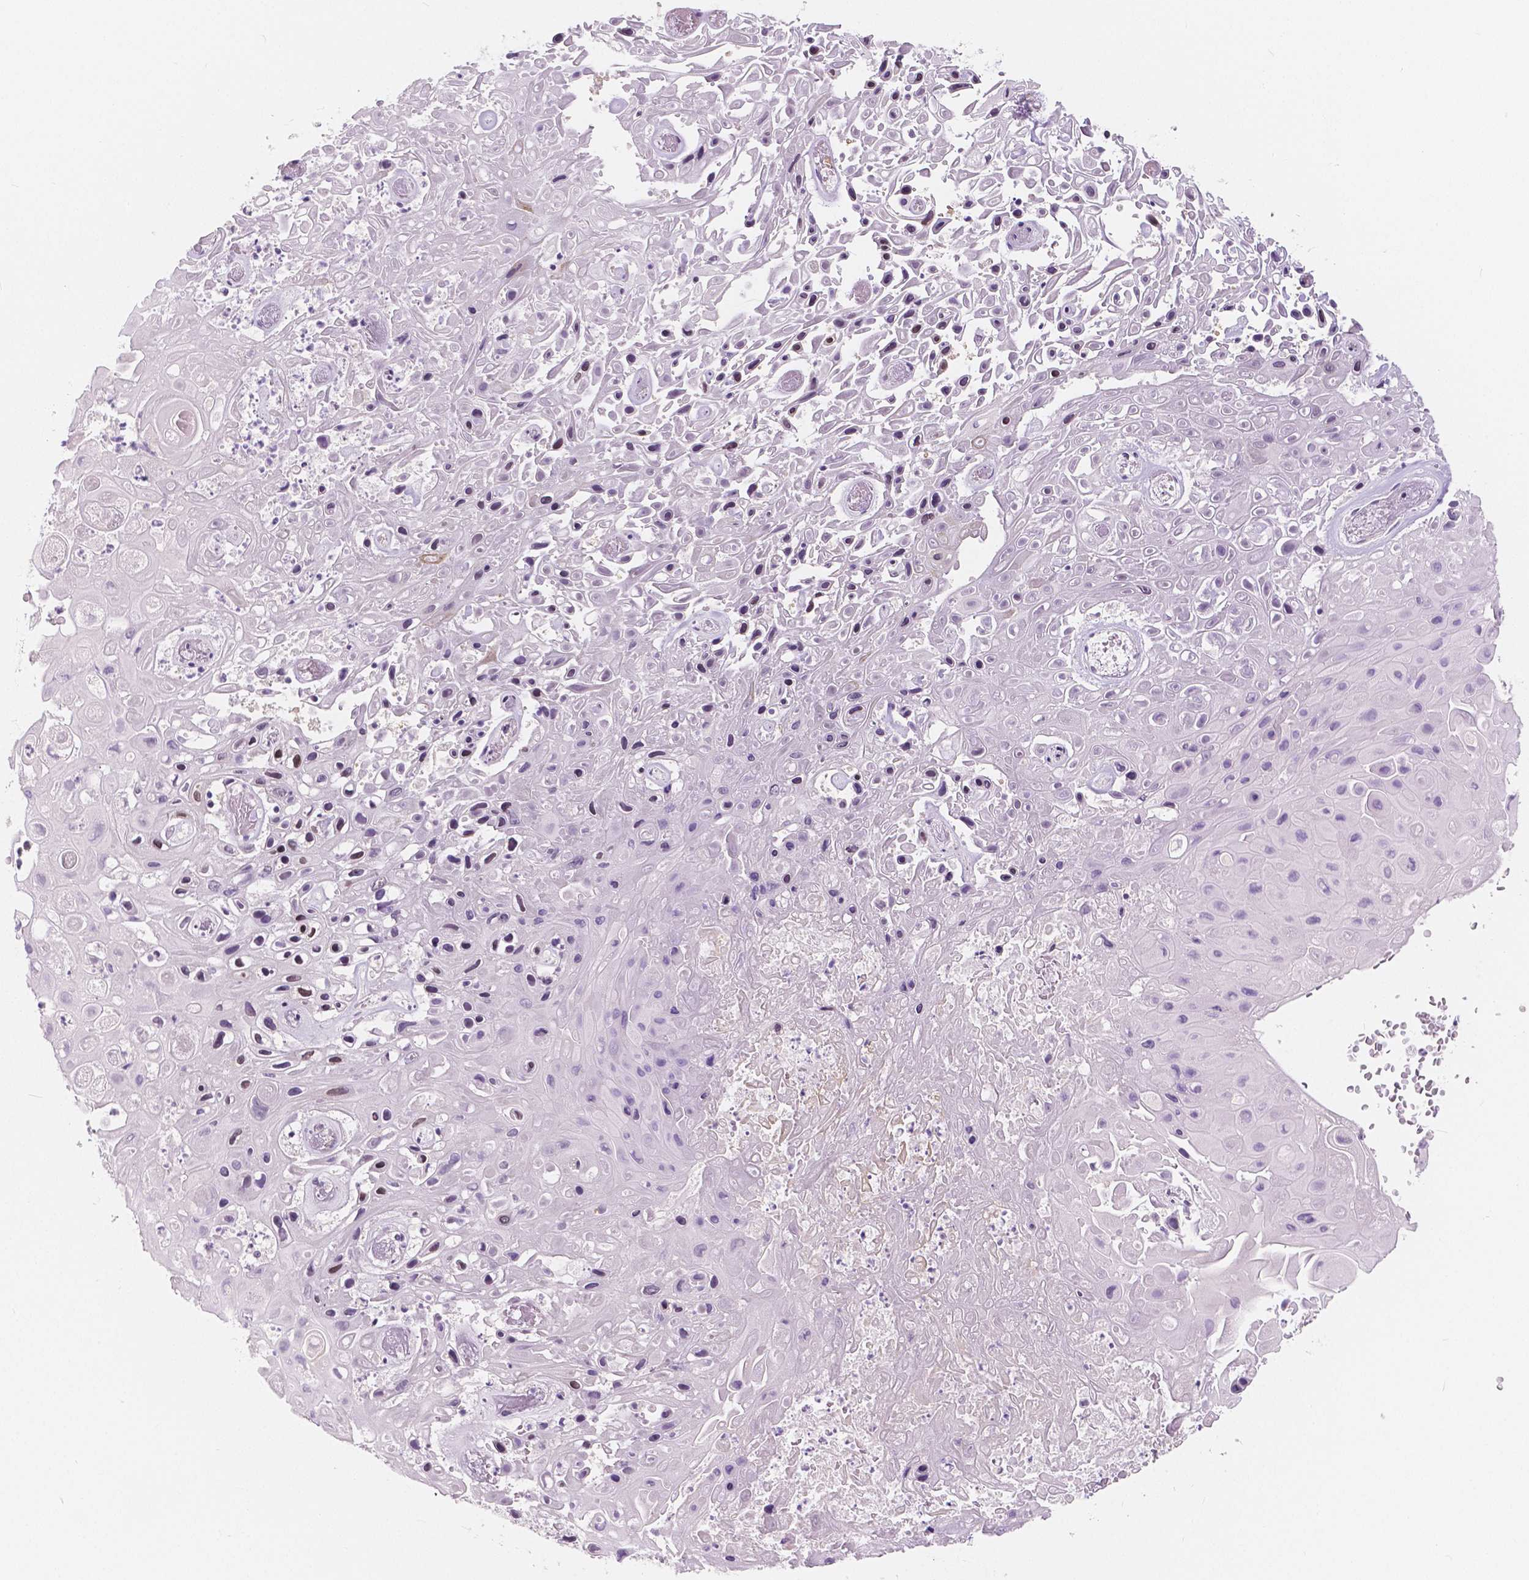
{"staining": {"intensity": "moderate", "quantity": "<25%", "location": "nuclear"}, "tissue": "skin cancer", "cell_type": "Tumor cells", "image_type": "cancer", "snomed": [{"axis": "morphology", "description": "Squamous cell carcinoma, NOS"}, {"axis": "topography", "description": "Skin"}], "caption": "Protein staining reveals moderate nuclear expression in approximately <25% of tumor cells in squamous cell carcinoma (skin).", "gene": "NOLC1", "patient": {"sex": "male", "age": 82}}